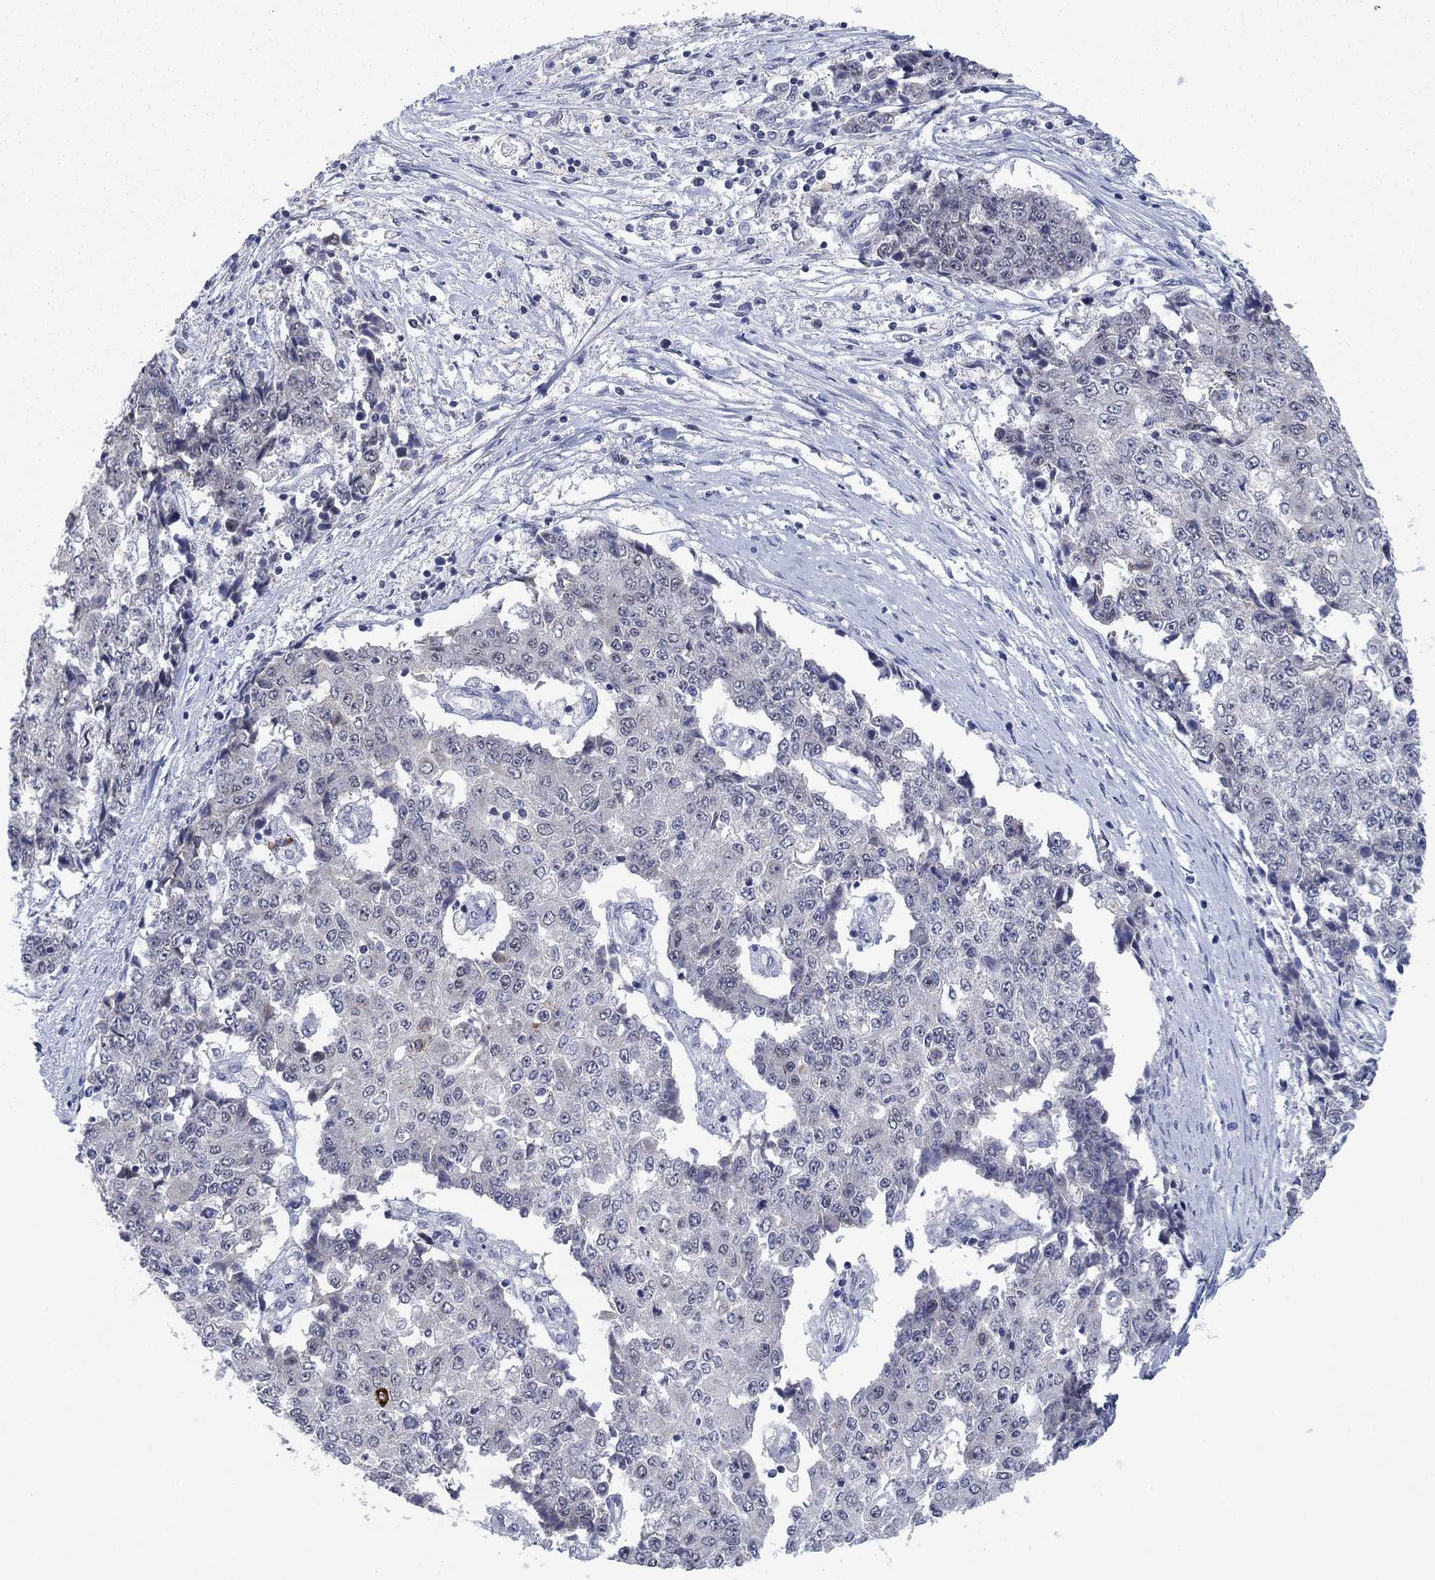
{"staining": {"intensity": "negative", "quantity": "none", "location": "none"}, "tissue": "ovarian cancer", "cell_type": "Tumor cells", "image_type": "cancer", "snomed": [{"axis": "morphology", "description": "Carcinoma, endometroid"}, {"axis": "topography", "description": "Ovary"}], "caption": "Ovarian endometroid carcinoma stained for a protein using IHC exhibits no positivity tumor cells.", "gene": "SDC1", "patient": {"sex": "female", "age": 42}}